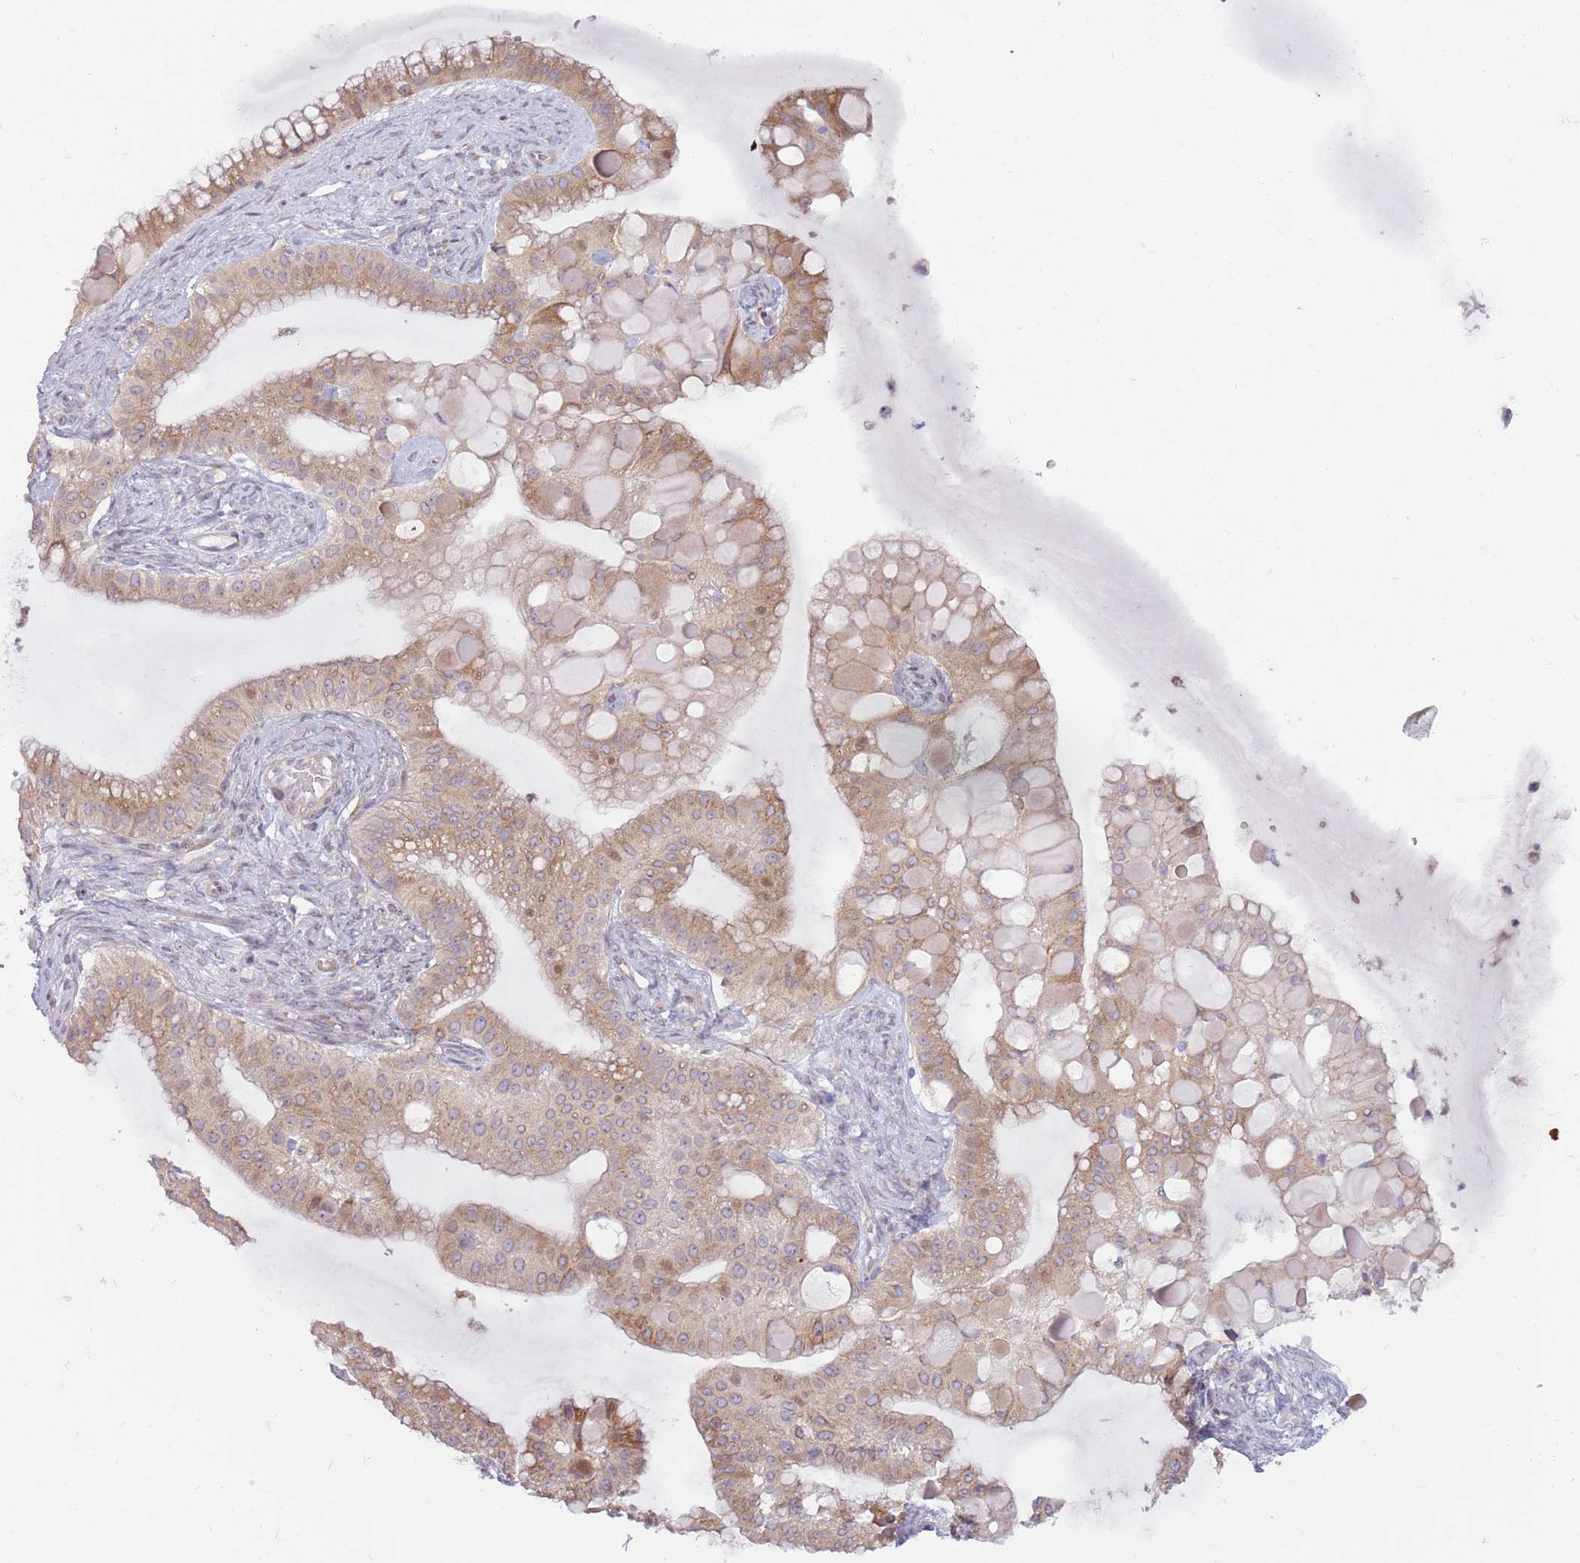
{"staining": {"intensity": "weak", "quantity": ">75%", "location": "cytoplasmic/membranous"}, "tissue": "ovarian cancer", "cell_type": "Tumor cells", "image_type": "cancer", "snomed": [{"axis": "morphology", "description": "Cystadenocarcinoma, mucinous, NOS"}, {"axis": "topography", "description": "Ovary"}], "caption": "Immunohistochemical staining of human ovarian cancer (mucinous cystadenocarcinoma) exhibits weak cytoplasmic/membranous protein staining in approximately >75% of tumor cells.", "gene": "CCDC150", "patient": {"sex": "female", "age": 61}}